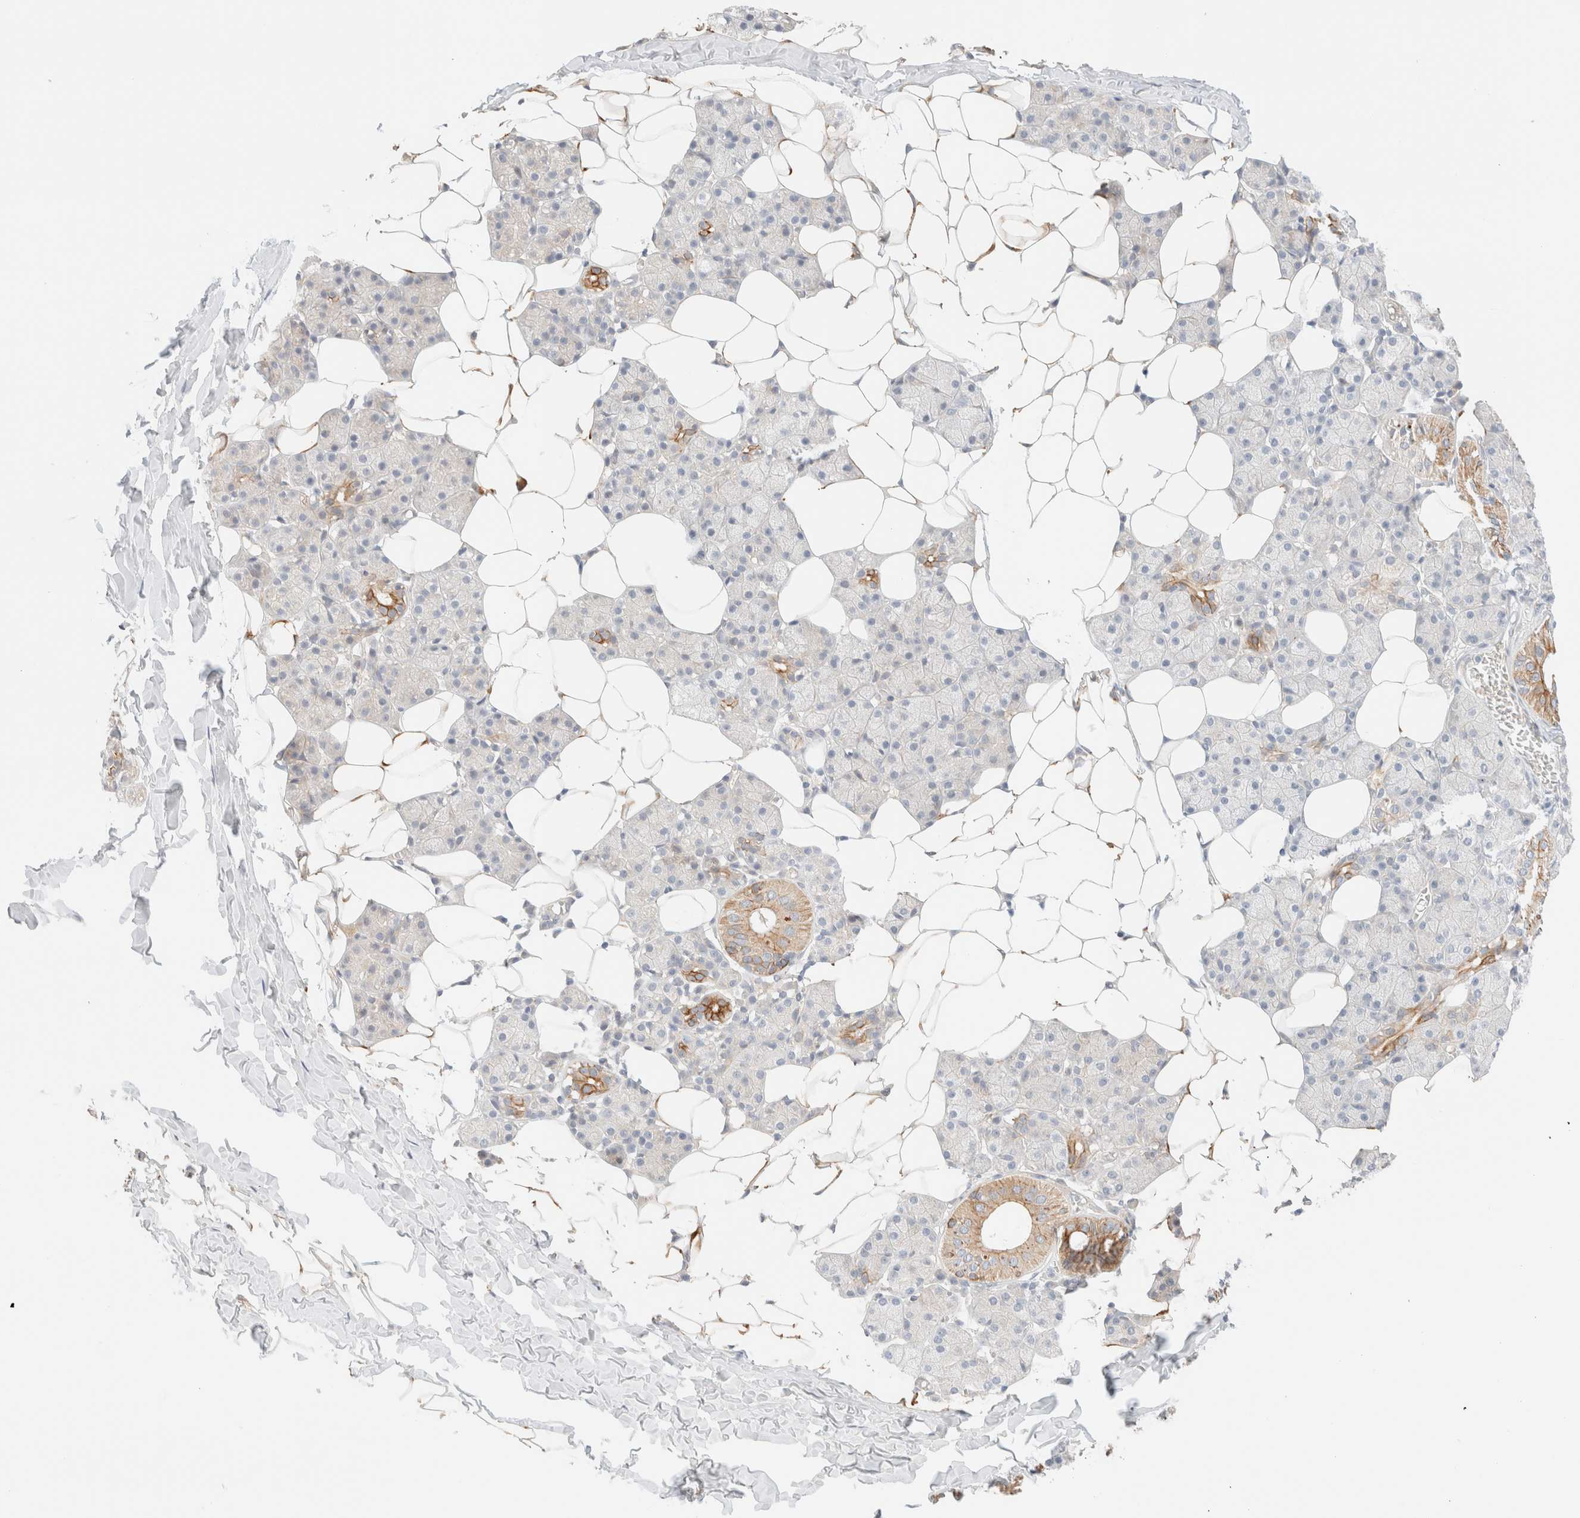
{"staining": {"intensity": "moderate", "quantity": "<25%", "location": "cytoplasmic/membranous"}, "tissue": "salivary gland", "cell_type": "Glandular cells", "image_type": "normal", "snomed": [{"axis": "morphology", "description": "Normal tissue, NOS"}, {"axis": "topography", "description": "Salivary gland"}], "caption": "Approximately <25% of glandular cells in benign human salivary gland demonstrate moderate cytoplasmic/membranous protein expression as visualized by brown immunohistochemical staining.", "gene": "SGSM2", "patient": {"sex": "female", "age": 33}}